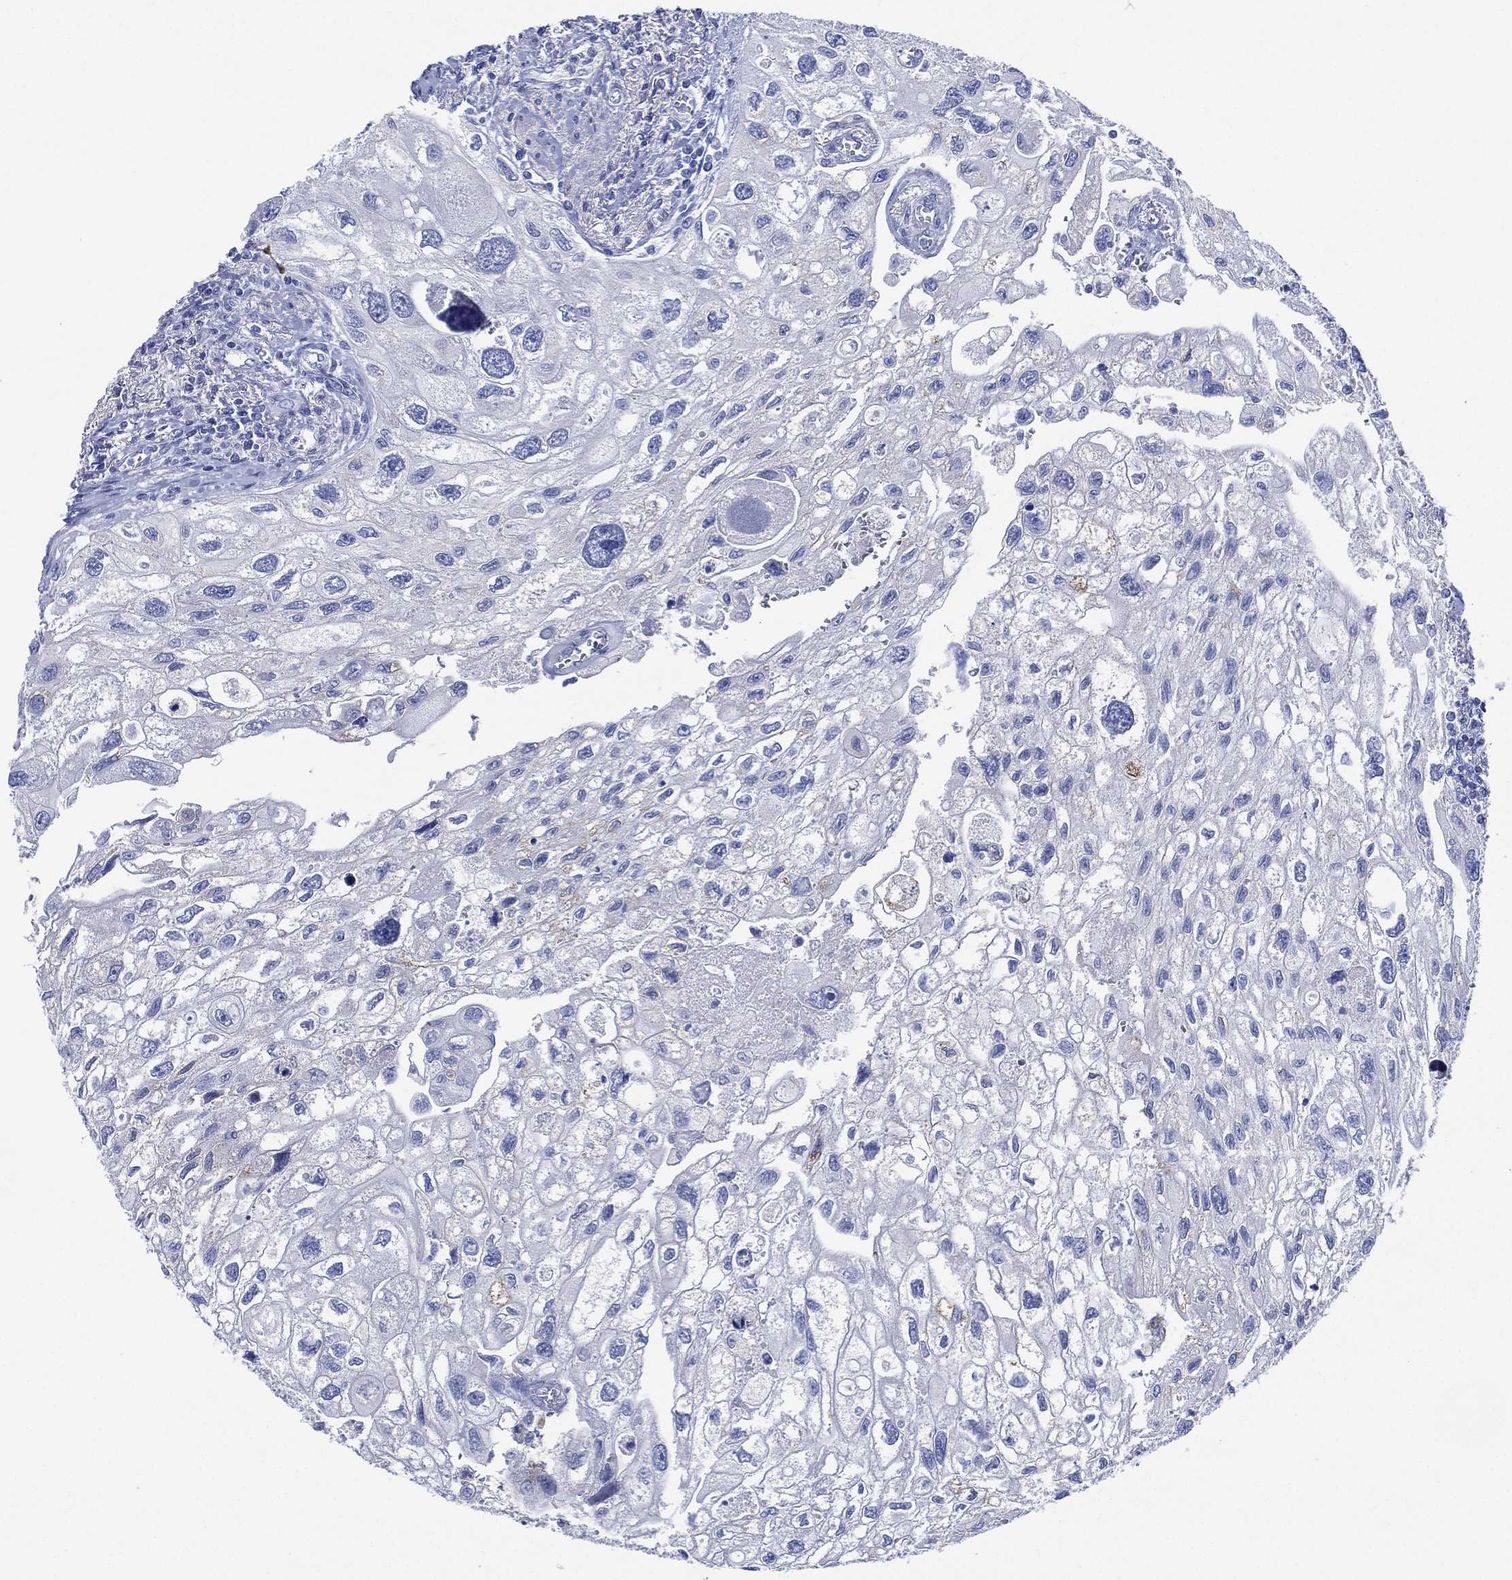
{"staining": {"intensity": "negative", "quantity": "none", "location": "none"}, "tissue": "urothelial cancer", "cell_type": "Tumor cells", "image_type": "cancer", "snomed": [{"axis": "morphology", "description": "Urothelial carcinoma, High grade"}, {"axis": "topography", "description": "Urinary bladder"}], "caption": "Urothelial cancer was stained to show a protein in brown. There is no significant expression in tumor cells.", "gene": "SLC9C2", "patient": {"sex": "male", "age": 59}}